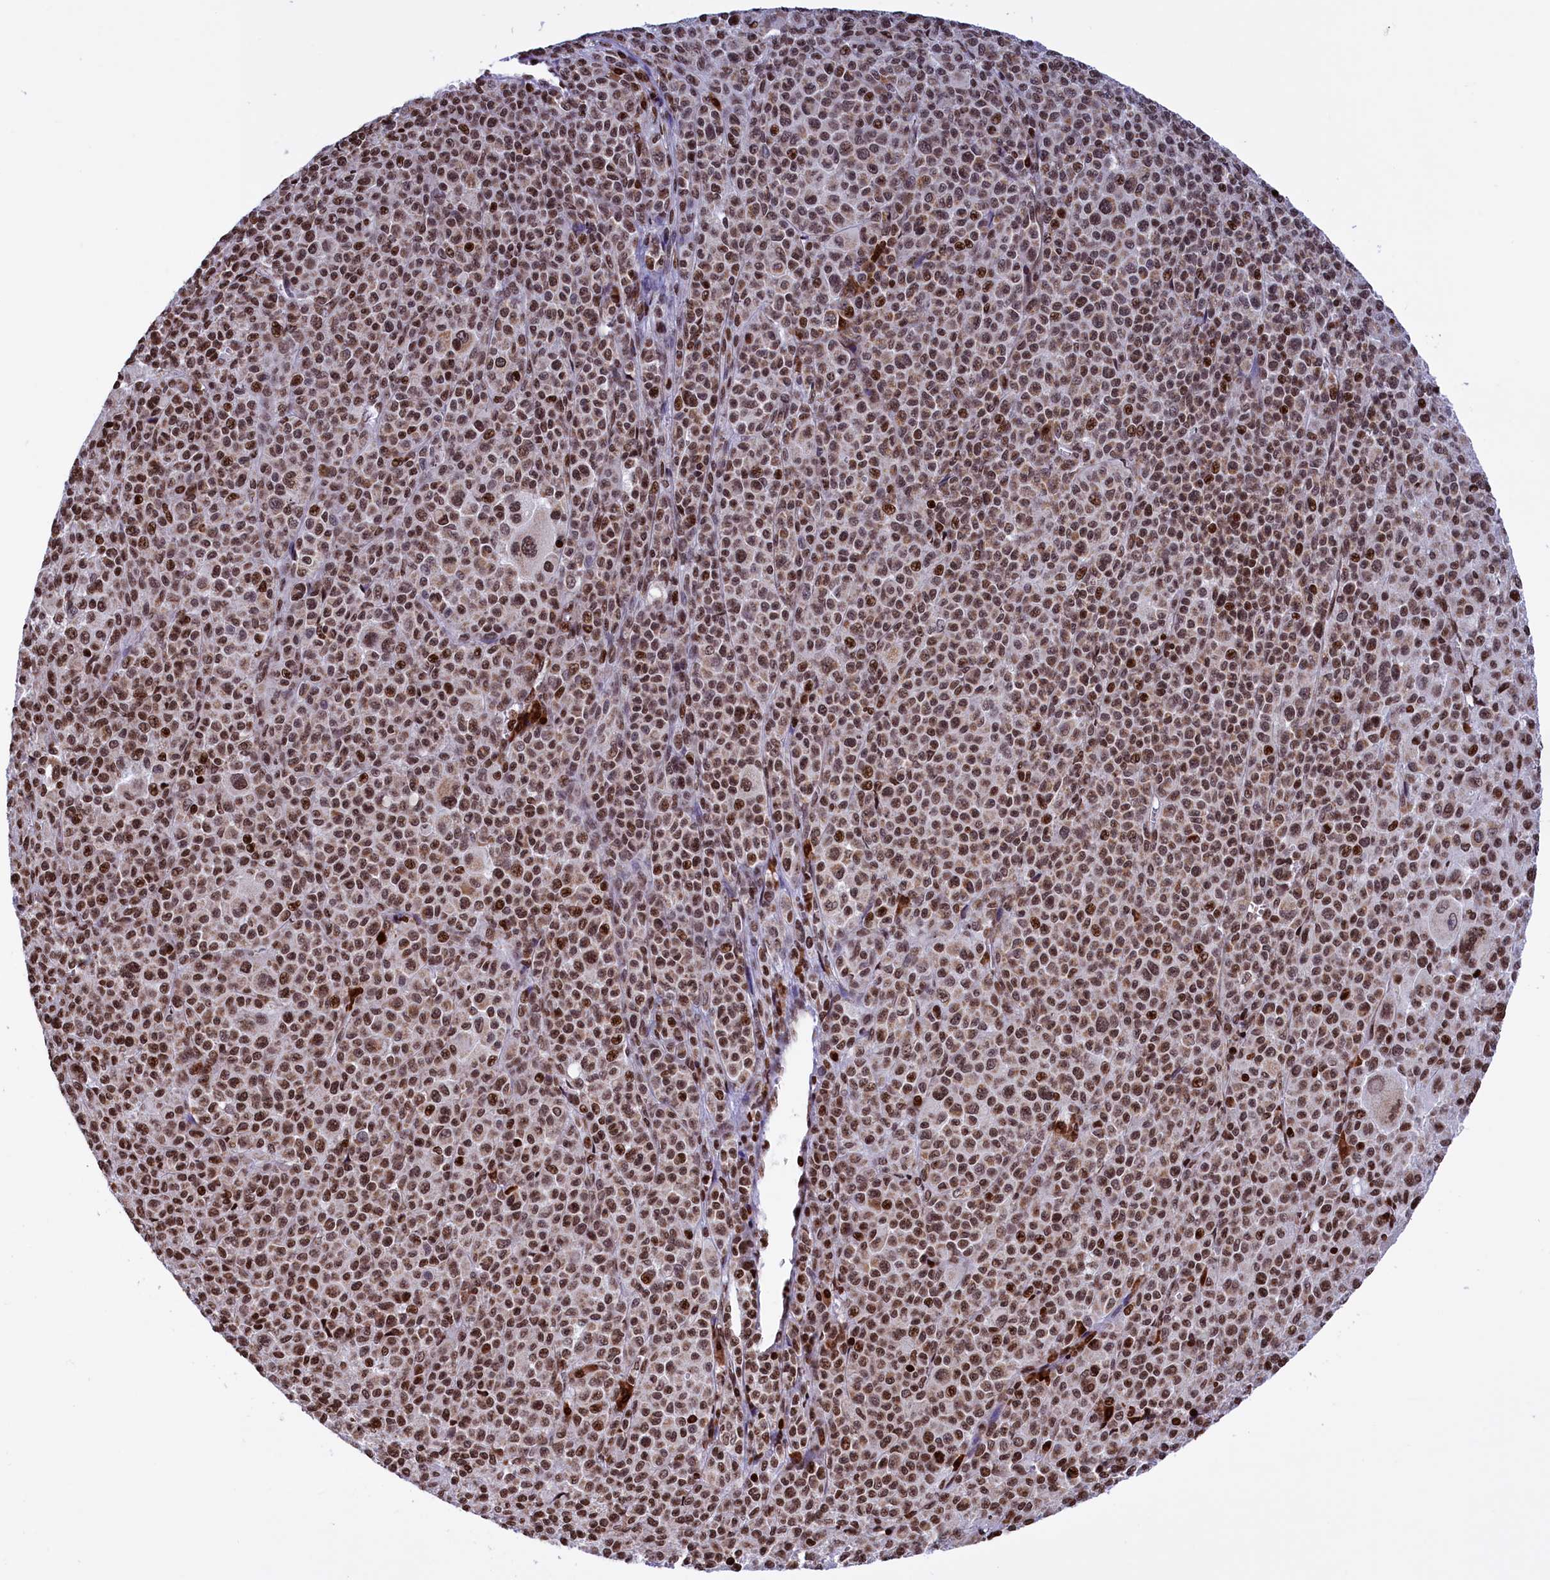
{"staining": {"intensity": "moderate", "quantity": ">75%", "location": "nuclear"}, "tissue": "melanoma", "cell_type": "Tumor cells", "image_type": "cancer", "snomed": [{"axis": "morphology", "description": "Malignant melanoma, Metastatic site"}, {"axis": "topography", "description": "Skin"}], "caption": "Malignant melanoma (metastatic site) was stained to show a protein in brown. There is medium levels of moderate nuclear positivity in about >75% of tumor cells.", "gene": "TIMM29", "patient": {"sex": "female", "age": 74}}